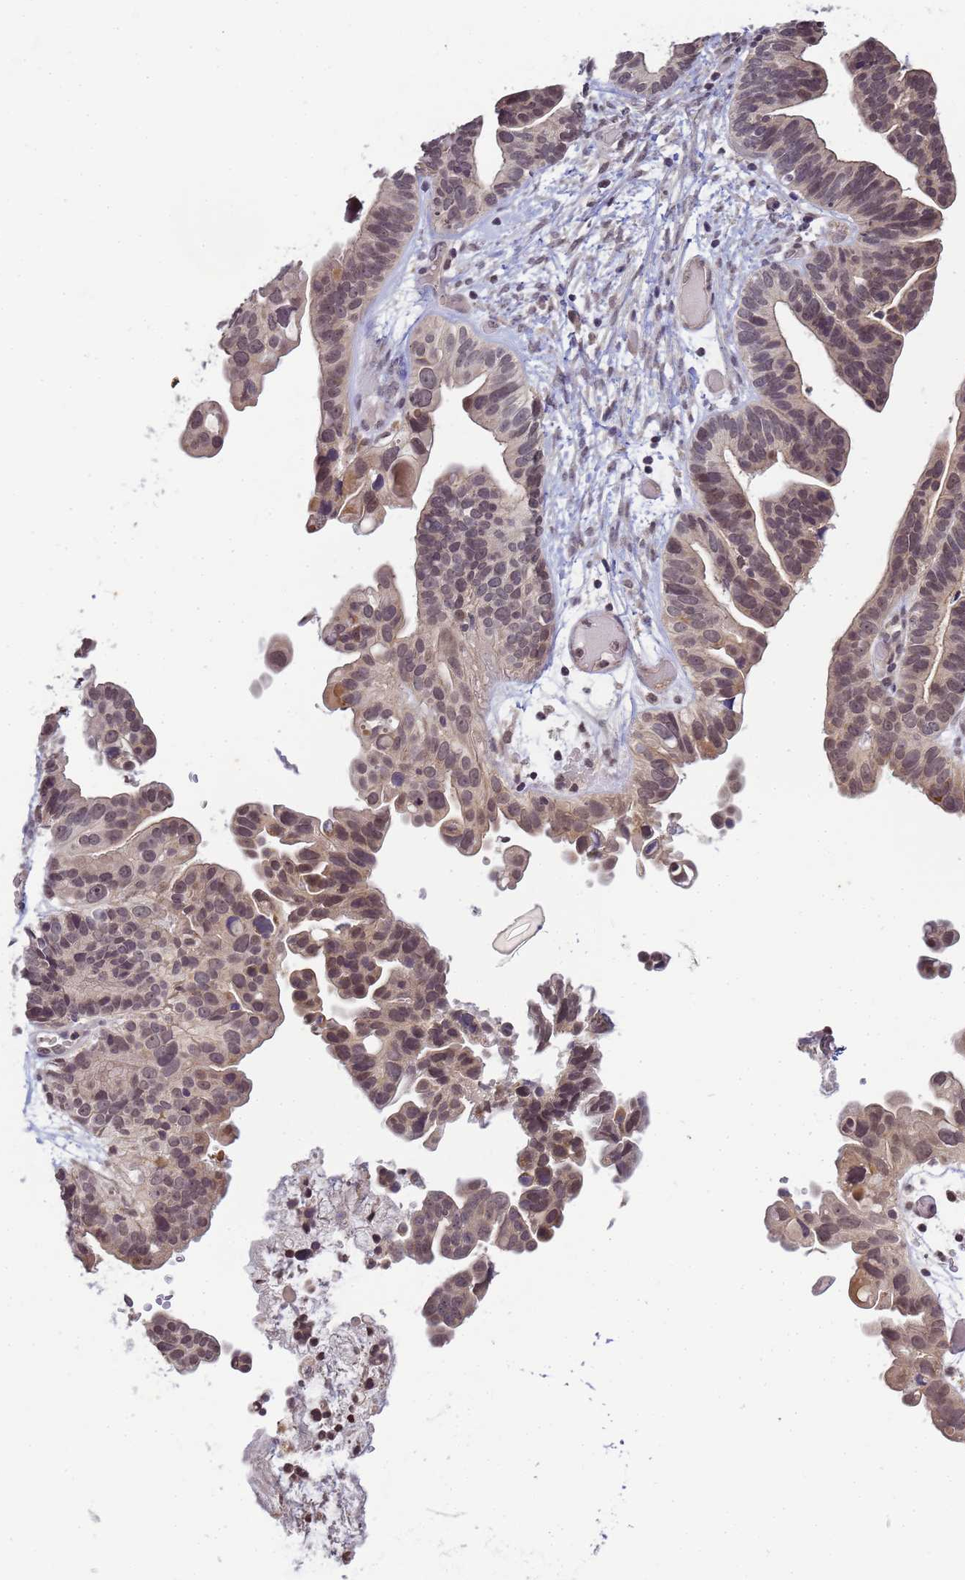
{"staining": {"intensity": "weak", "quantity": "25%-75%", "location": "cytoplasmic/membranous,nuclear"}, "tissue": "ovarian cancer", "cell_type": "Tumor cells", "image_type": "cancer", "snomed": [{"axis": "morphology", "description": "Cystadenocarcinoma, serous, NOS"}, {"axis": "topography", "description": "Ovary"}], "caption": "Serous cystadenocarcinoma (ovarian) tissue exhibits weak cytoplasmic/membranous and nuclear positivity in about 25%-75% of tumor cells", "gene": "MYL7", "patient": {"sex": "female", "age": 56}}